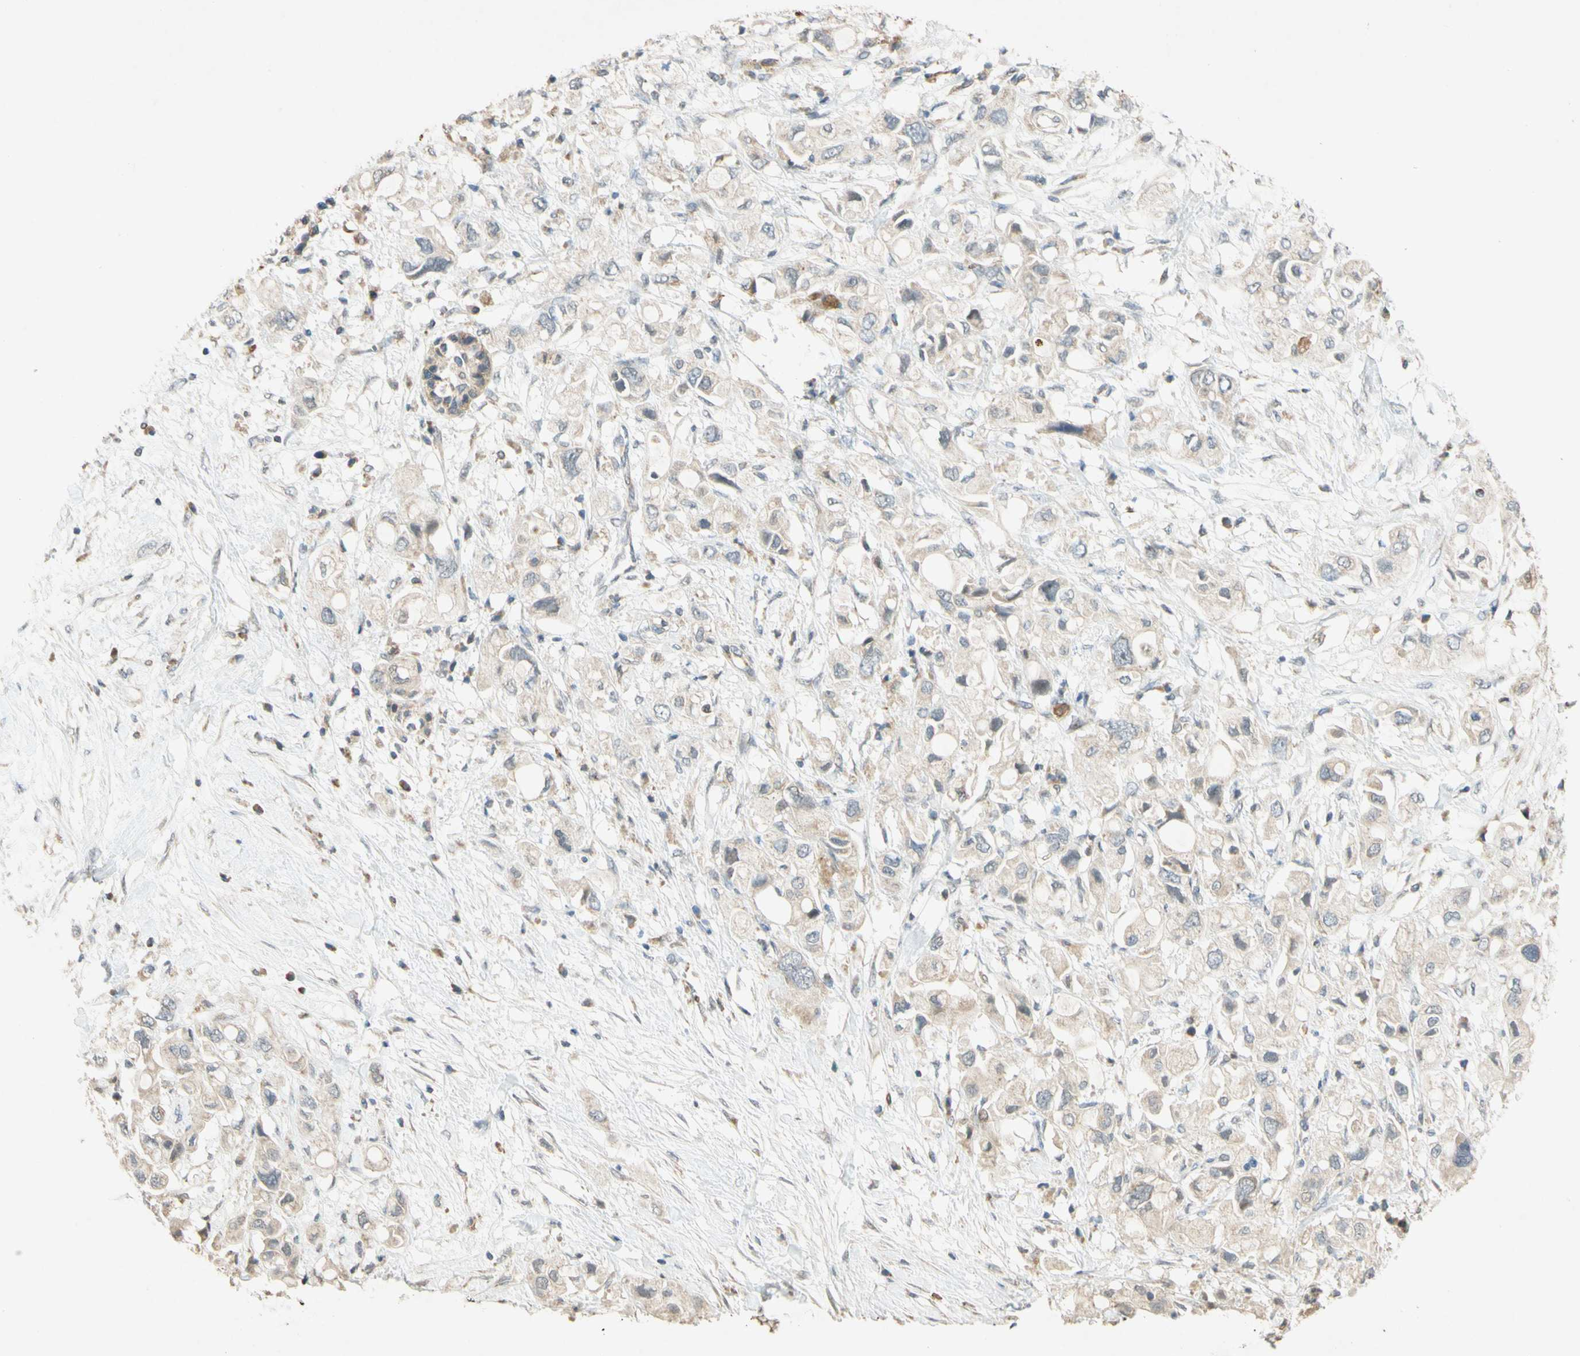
{"staining": {"intensity": "weak", "quantity": "25%-75%", "location": "cytoplasmic/membranous"}, "tissue": "pancreatic cancer", "cell_type": "Tumor cells", "image_type": "cancer", "snomed": [{"axis": "morphology", "description": "Adenocarcinoma, NOS"}, {"axis": "topography", "description": "Pancreas"}], "caption": "This histopathology image exhibits IHC staining of pancreatic cancer (adenocarcinoma), with low weak cytoplasmic/membranous expression in about 25%-75% of tumor cells.", "gene": "GATA1", "patient": {"sex": "female", "age": 56}}